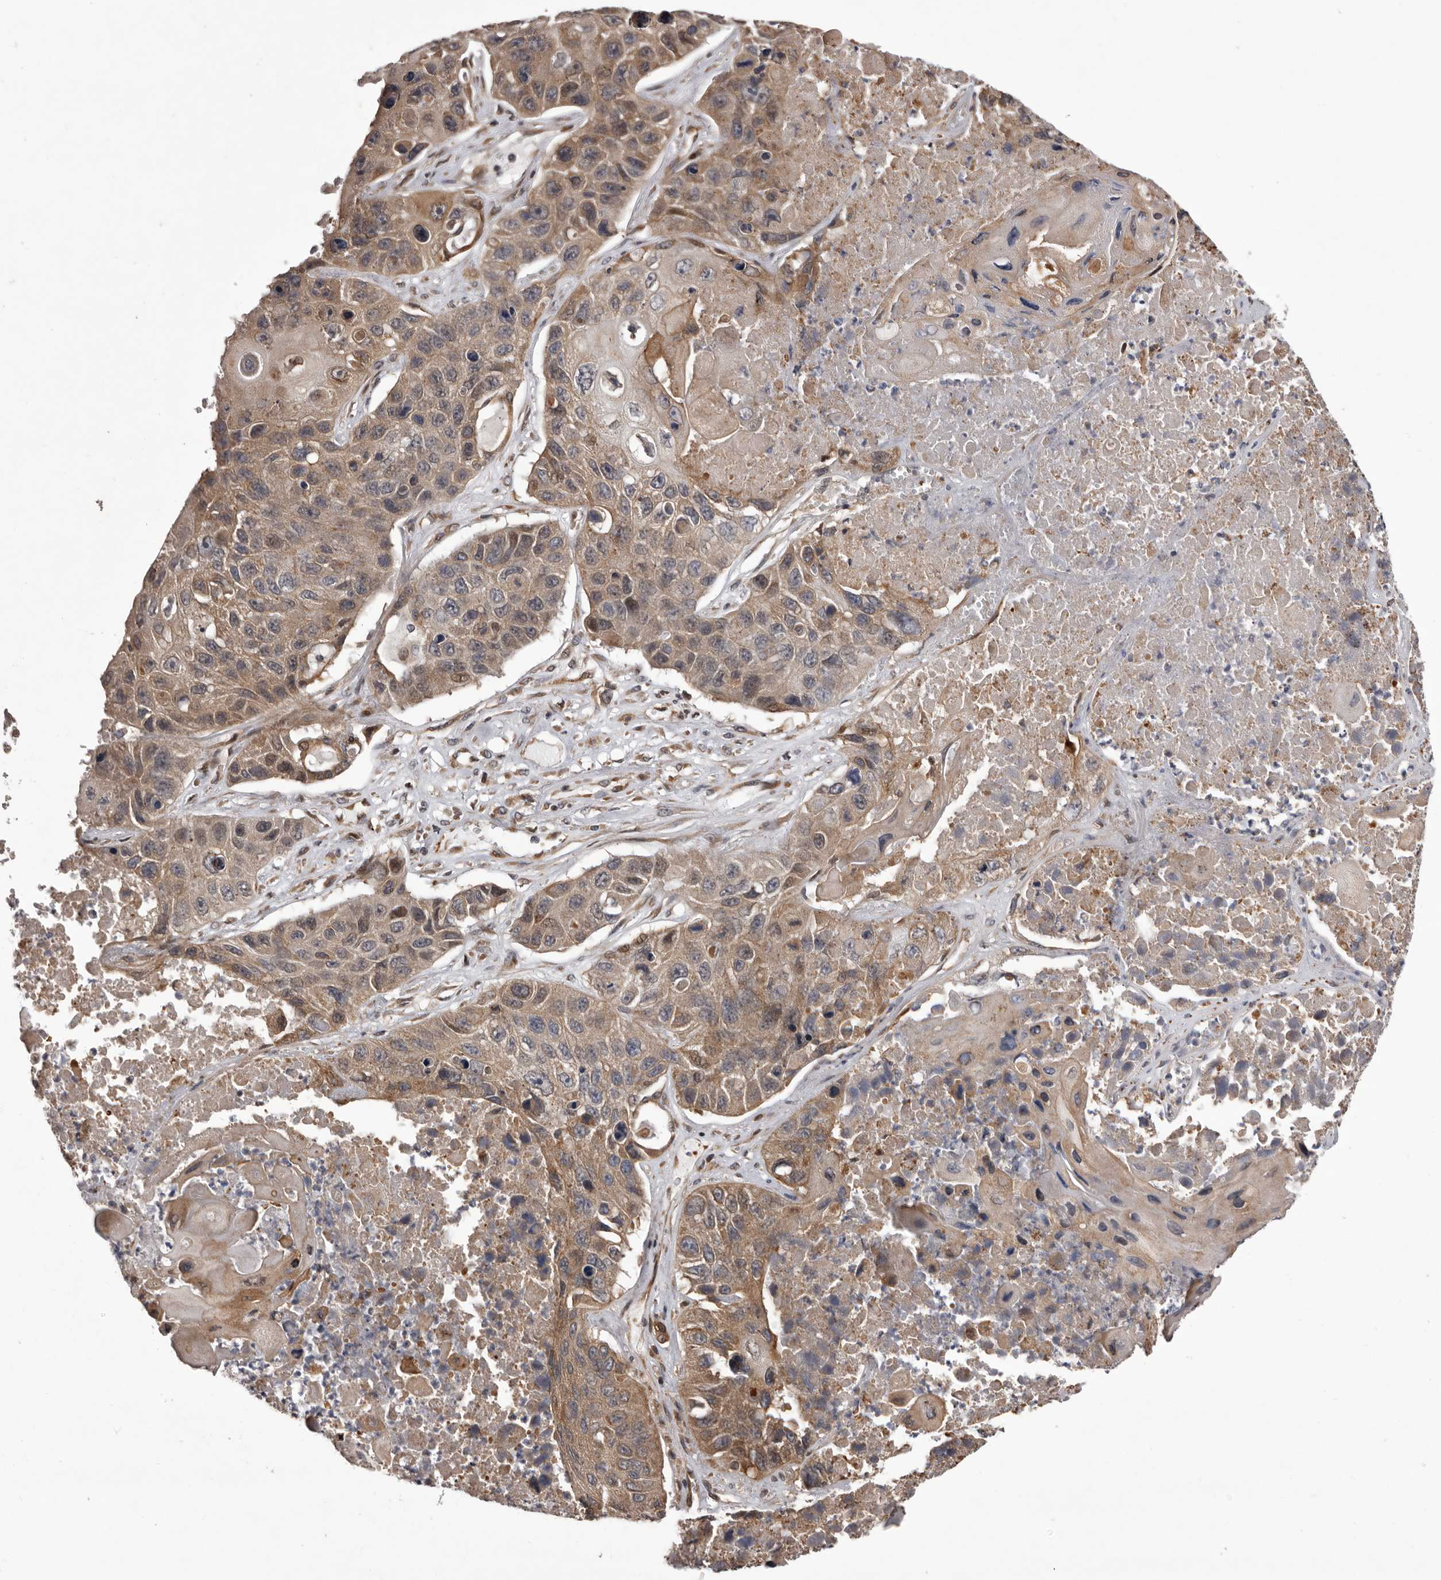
{"staining": {"intensity": "moderate", "quantity": ">75%", "location": "cytoplasmic/membranous"}, "tissue": "lung cancer", "cell_type": "Tumor cells", "image_type": "cancer", "snomed": [{"axis": "morphology", "description": "Squamous cell carcinoma, NOS"}, {"axis": "topography", "description": "Lung"}], "caption": "High-magnification brightfield microscopy of squamous cell carcinoma (lung) stained with DAB (brown) and counterstained with hematoxylin (blue). tumor cells exhibit moderate cytoplasmic/membranous expression is identified in approximately>75% of cells.", "gene": "GADD45B", "patient": {"sex": "male", "age": 61}}